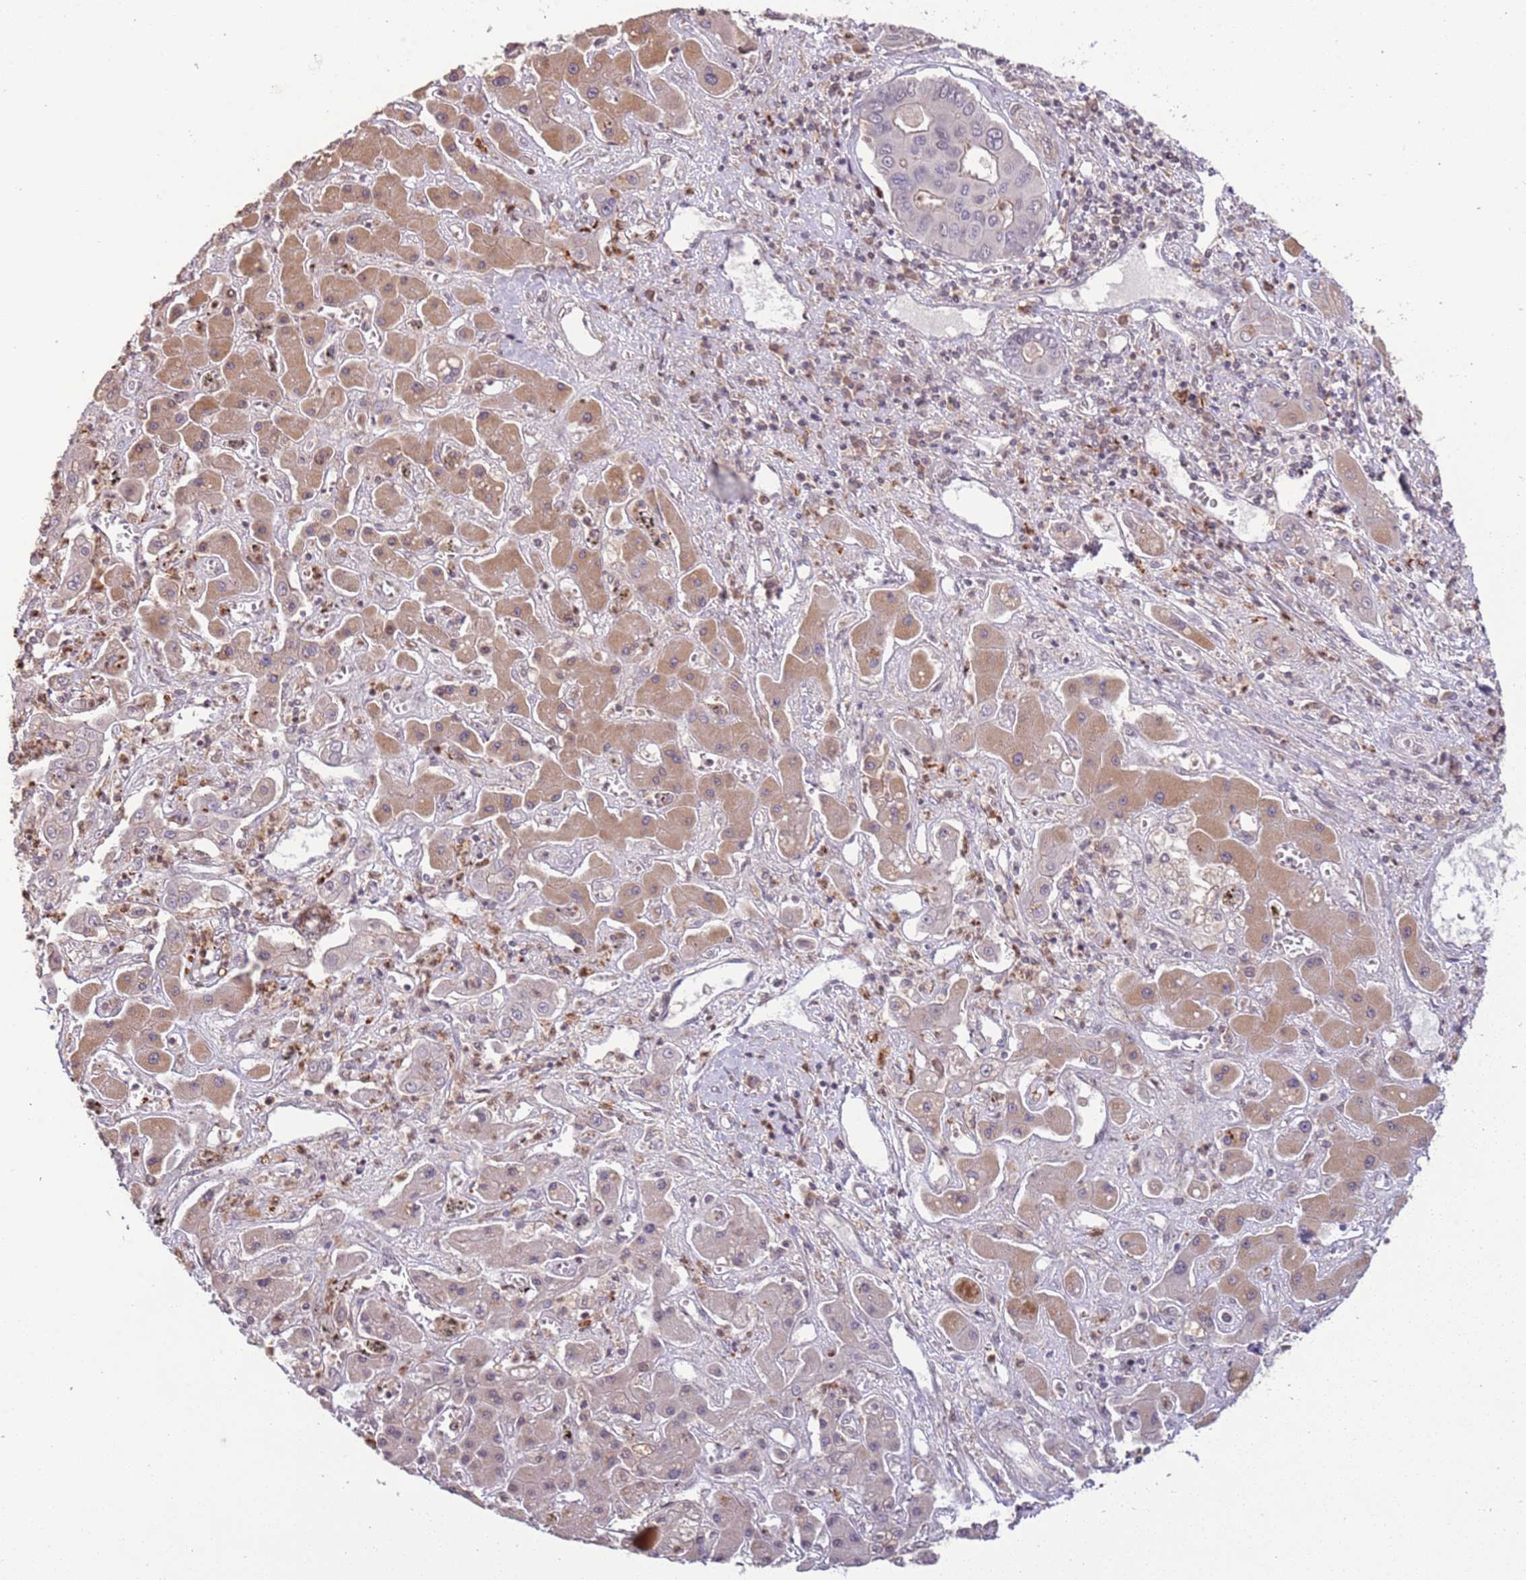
{"staining": {"intensity": "moderate", "quantity": "<25%", "location": "cytoplasmic/membranous"}, "tissue": "liver cancer", "cell_type": "Tumor cells", "image_type": "cancer", "snomed": [{"axis": "morphology", "description": "Cholangiocarcinoma"}, {"axis": "topography", "description": "Liver"}], "caption": "This photomicrograph exhibits liver cancer (cholangiocarcinoma) stained with IHC to label a protein in brown. The cytoplasmic/membranous of tumor cells show moderate positivity for the protein. Nuclei are counter-stained blue.", "gene": "SLC16A4", "patient": {"sex": "male", "age": 67}}